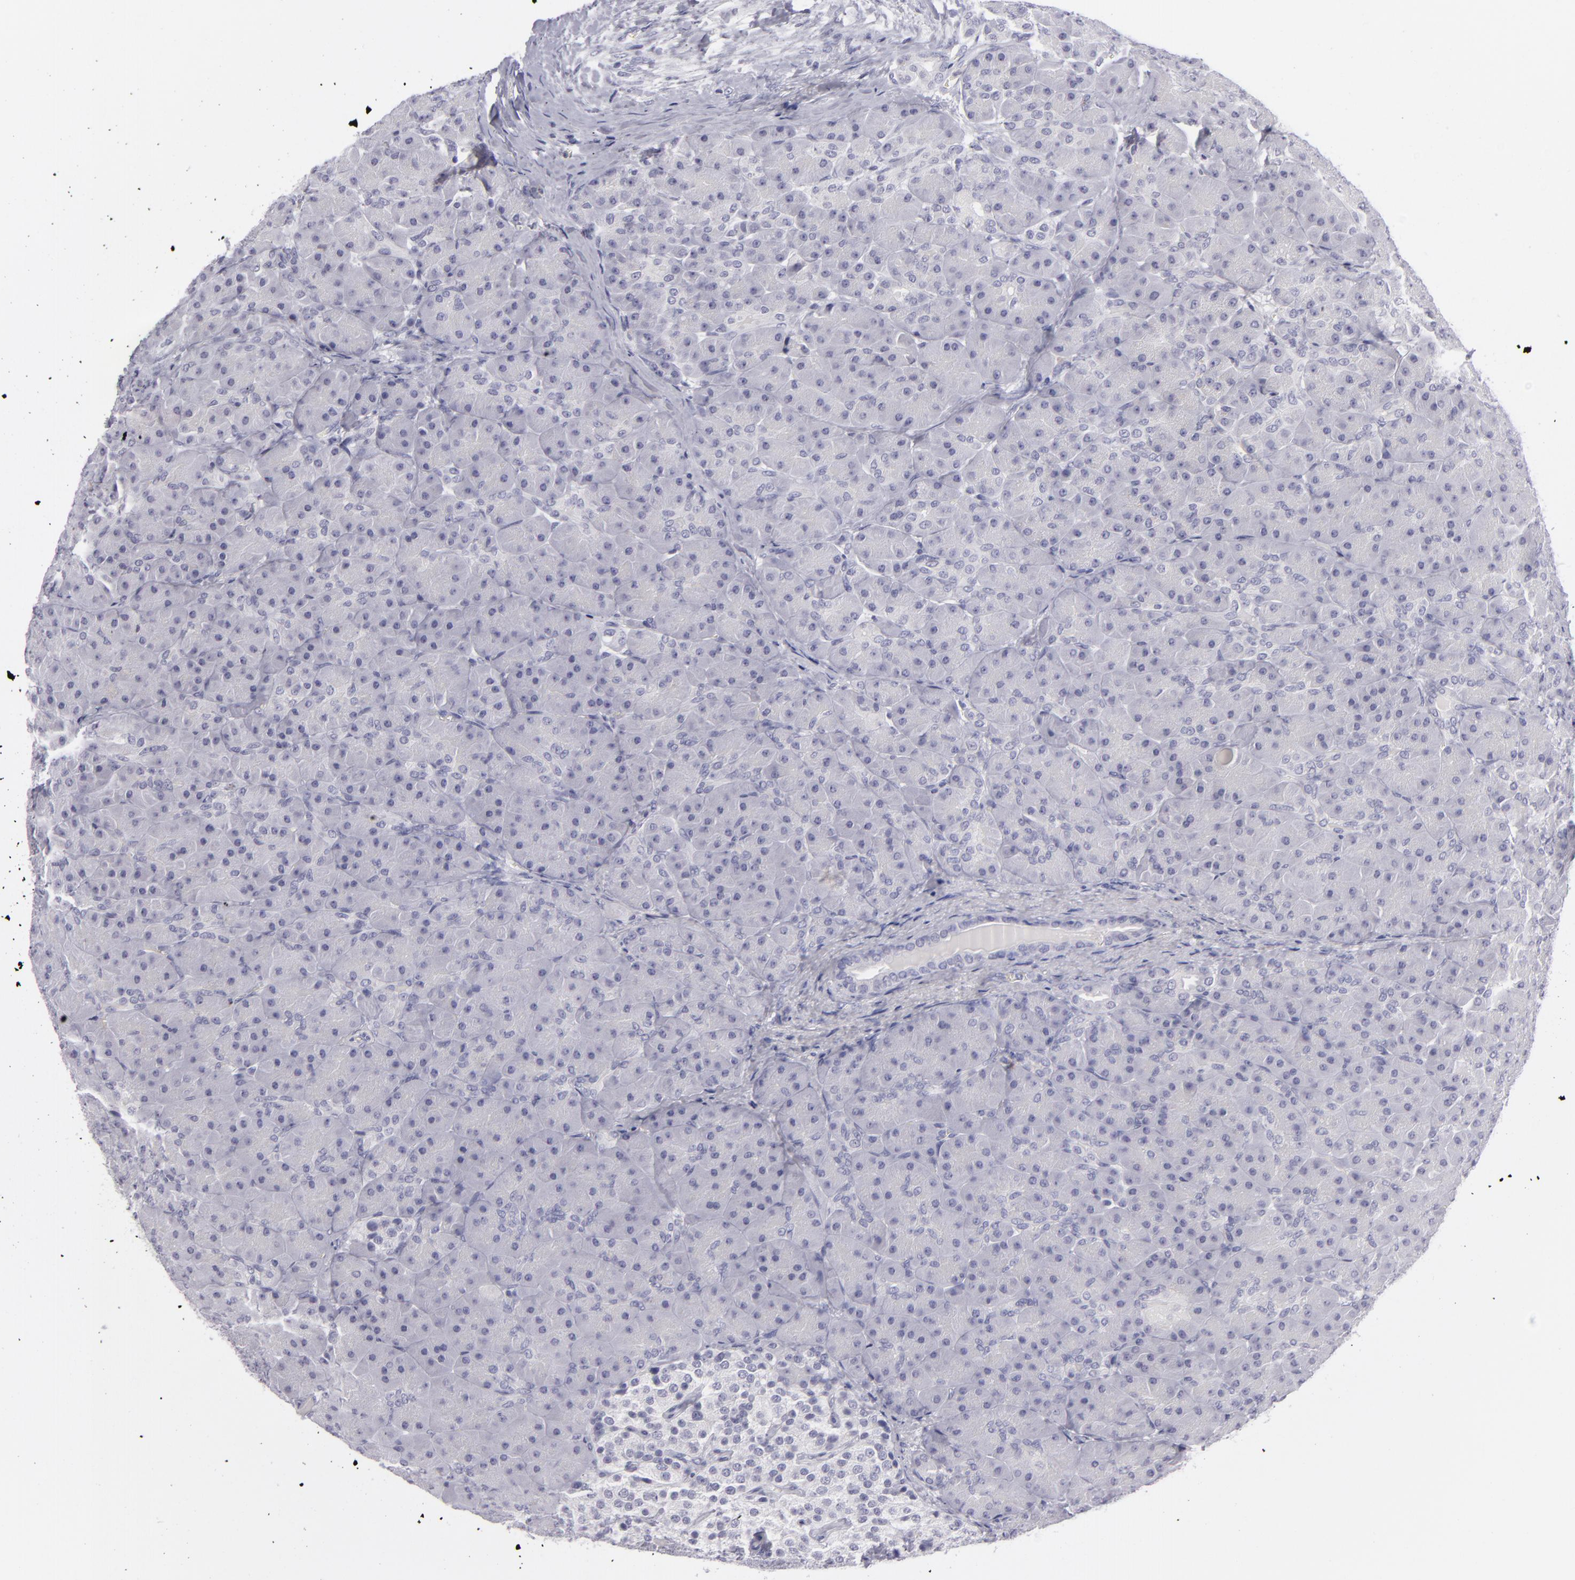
{"staining": {"intensity": "negative", "quantity": "none", "location": "none"}, "tissue": "pancreas", "cell_type": "Exocrine glandular cells", "image_type": "normal", "snomed": [{"axis": "morphology", "description": "Normal tissue, NOS"}, {"axis": "topography", "description": "Pancreas"}], "caption": "Image shows no protein positivity in exocrine glandular cells of benign pancreas. (DAB immunohistochemistry, high magnification).", "gene": "TNNC1", "patient": {"sex": "male", "age": 66}}